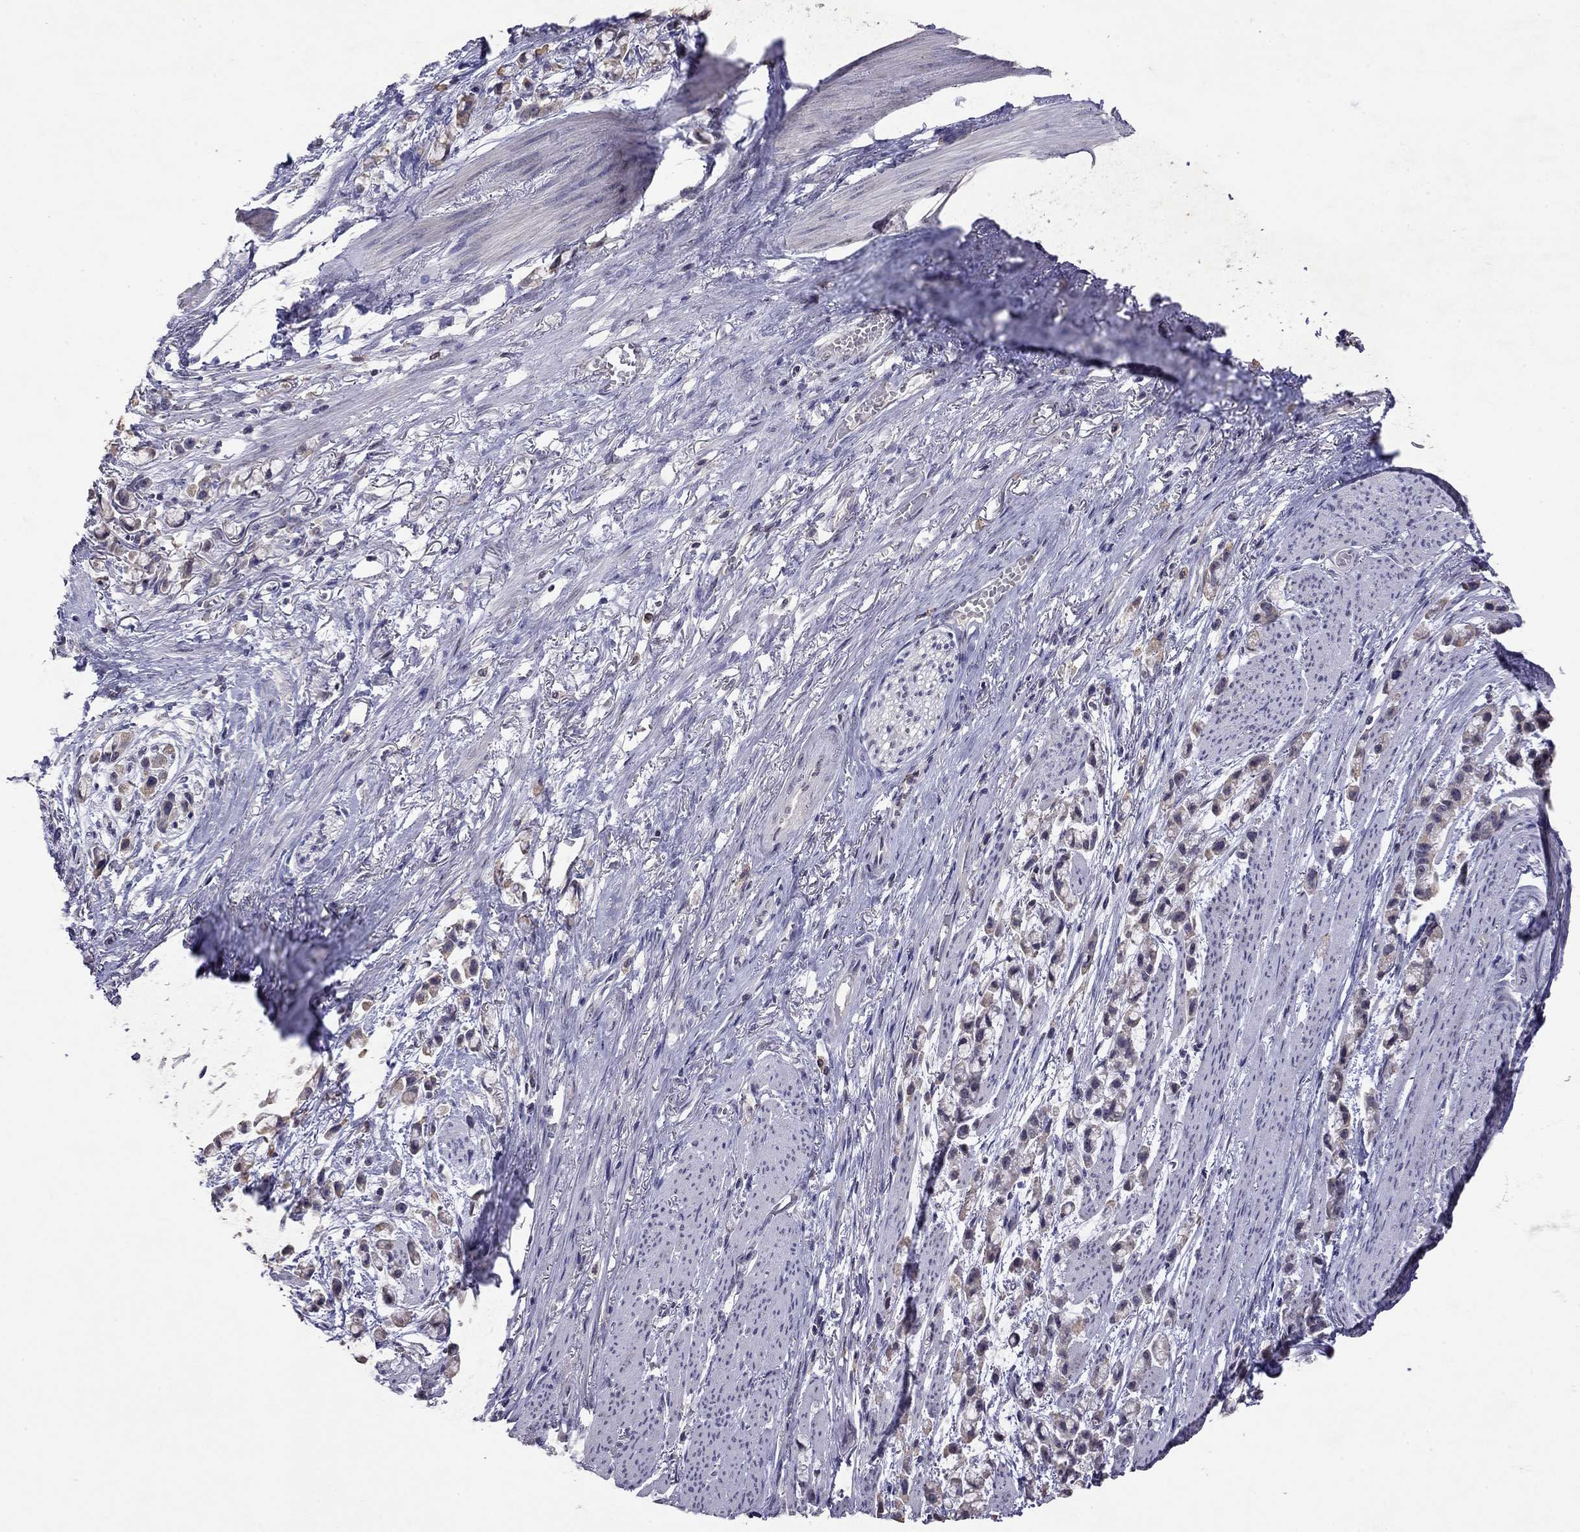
{"staining": {"intensity": "weak", "quantity": "25%-75%", "location": "cytoplasmic/membranous"}, "tissue": "stomach cancer", "cell_type": "Tumor cells", "image_type": "cancer", "snomed": [{"axis": "morphology", "description": "Adenocarcinoma, NOS"}, {"axis": "topography", "description": "Stomach"}], "caption": "Protein analysis of adenocarcinoma (stomach) tissue displays weak cytoplasmic/membranous positivity in approximately 25%-75% of tumor cells. (Stains: DAB (3,3'-diaminobenzidine) in brown, nuclei in blue, Microscopy: brightfield microscopy at high magnification).", "gene": "WNK3", "patient": {"sex": "female", "age": 81}}